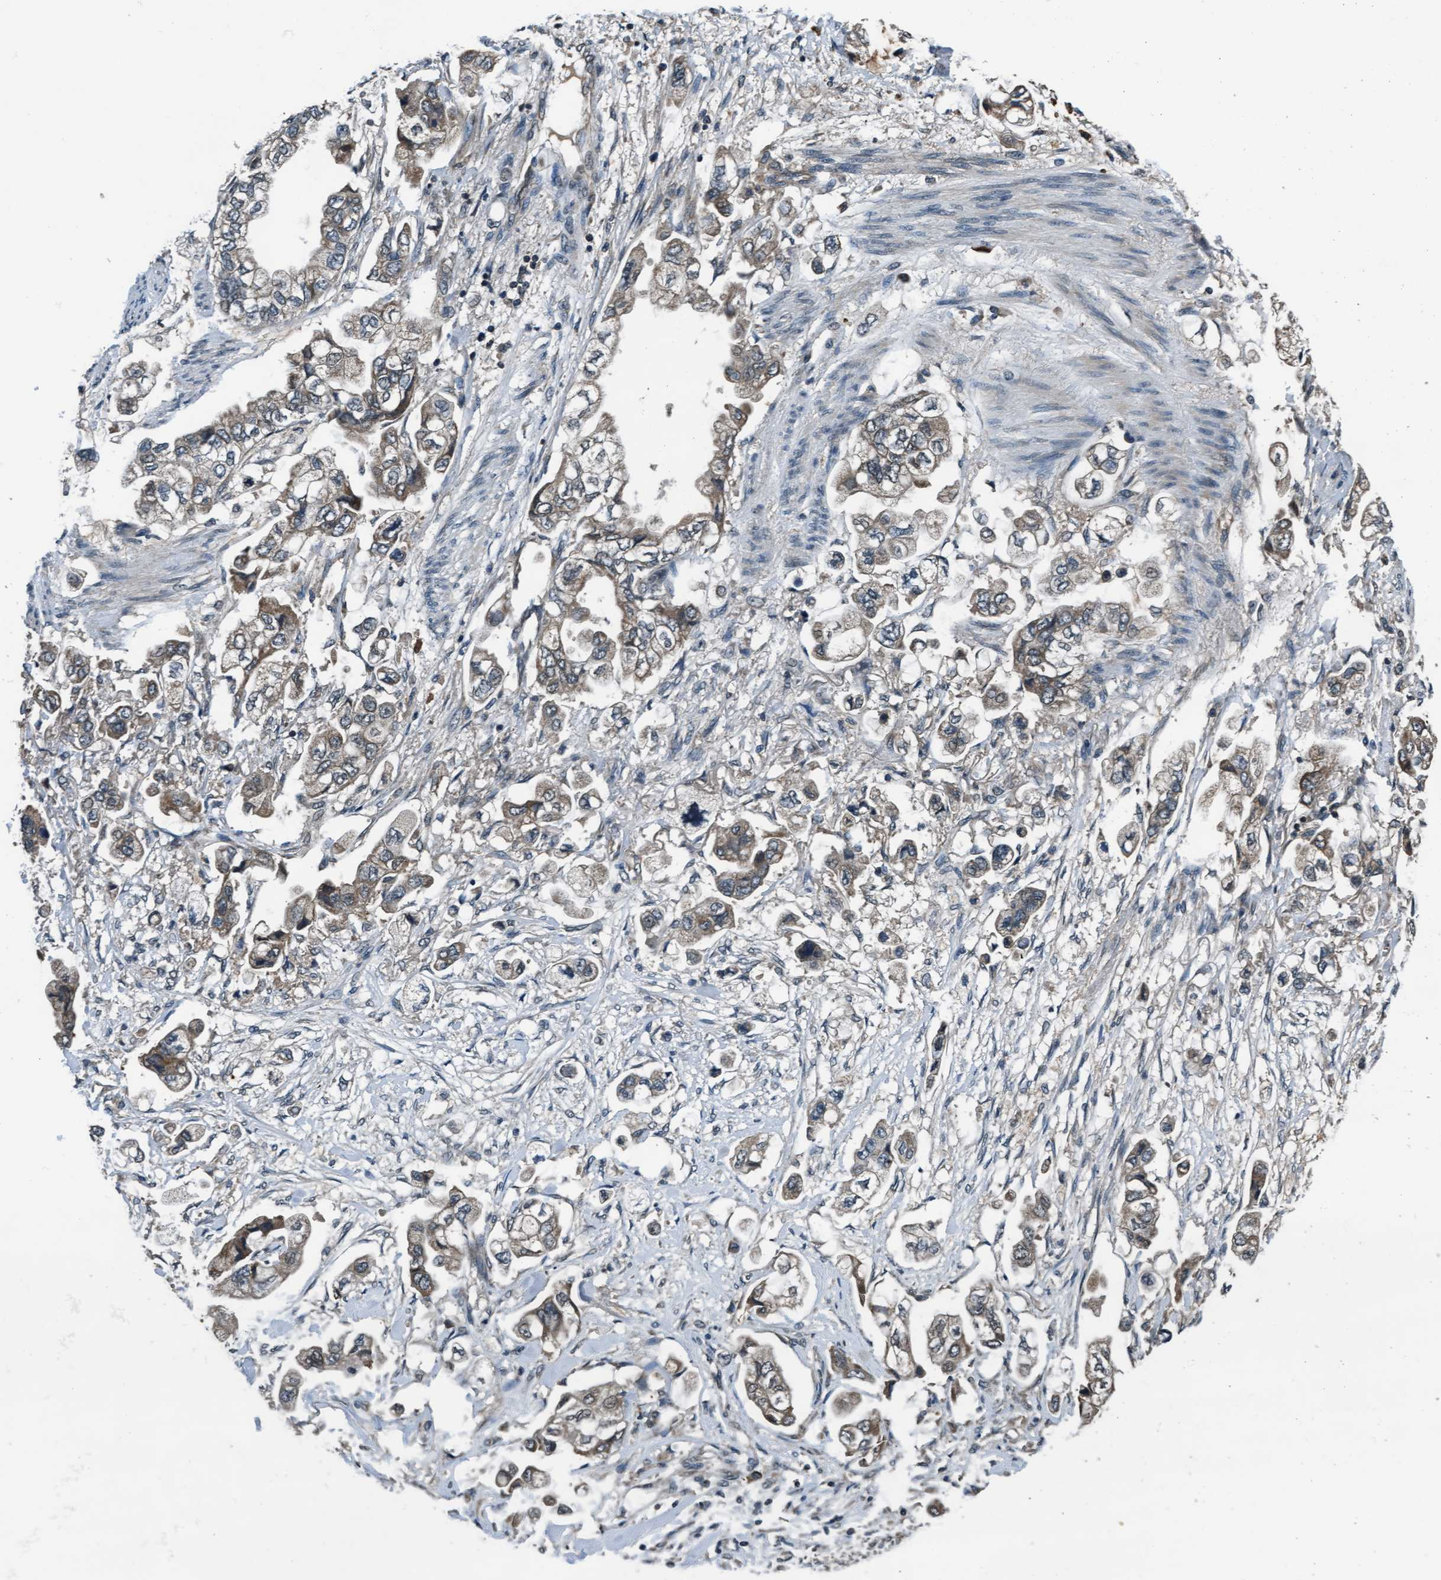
{"staining": {"intensity": "moderate", "quantity": ">75%", "location": "cytoplasmic/membranous"}, "tissue": "stomach cancer", "cell_type": "Tumor cells", "image_type": "cancer", "snomed": [{"axis": "morphology", "description": "Adenocarcinoma, NOS"}, {"axis": "topography", "description": "Stomach"}], "caption": "Immunohistochemical staining of adenocarcinoma (stomach) displays moderate cytoplasmic/membranous protein expression in approximately >75% of tumor cells. The protein of interest is stained brown, and the nuclei are stained in blue (DAB IHC with brightfield microscopy, high magnification).", "gene": "WASF1", "patient": {"sex": "male", "age": 62}}